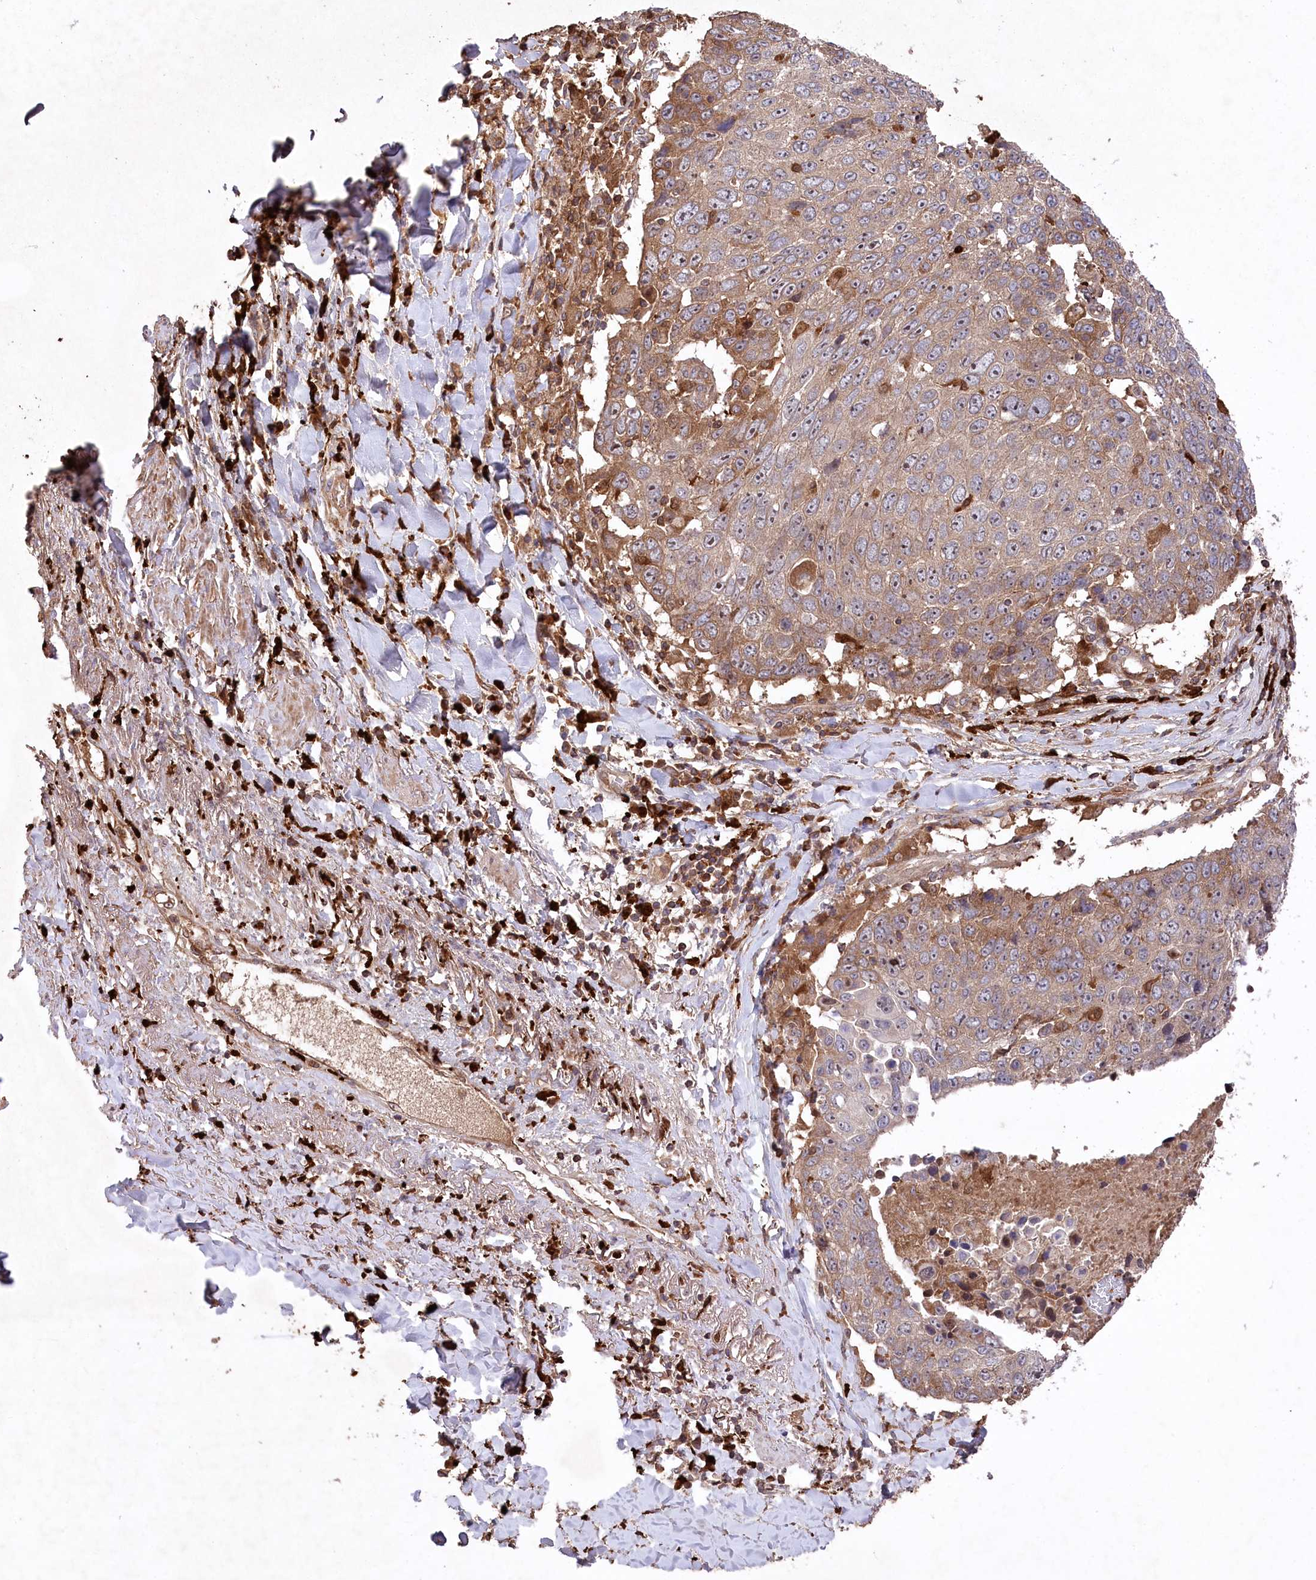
{"staining": {"intensity": "moderate", "quantity": "25%-75%", "location": "cytoplasmic/membranous"}, "tissue": "lung cancer", "cell_type": "Tumor cells", "image_type": "cancer", "snomed": [{"axis": "morphology", "description": "Squamous cell carcinoma, NOS"}, {"axis": "topography", "description": "Lung"}], "caption": "Lung cancer (squamous cell carcinoma) stained with a brown dye exhibits moderate cytoplasmic/membranous positive positivity in about 25%-75% of tumor cells.", "gene": "PPP1R21", "patient": {"sex": "male", "age": 66}}